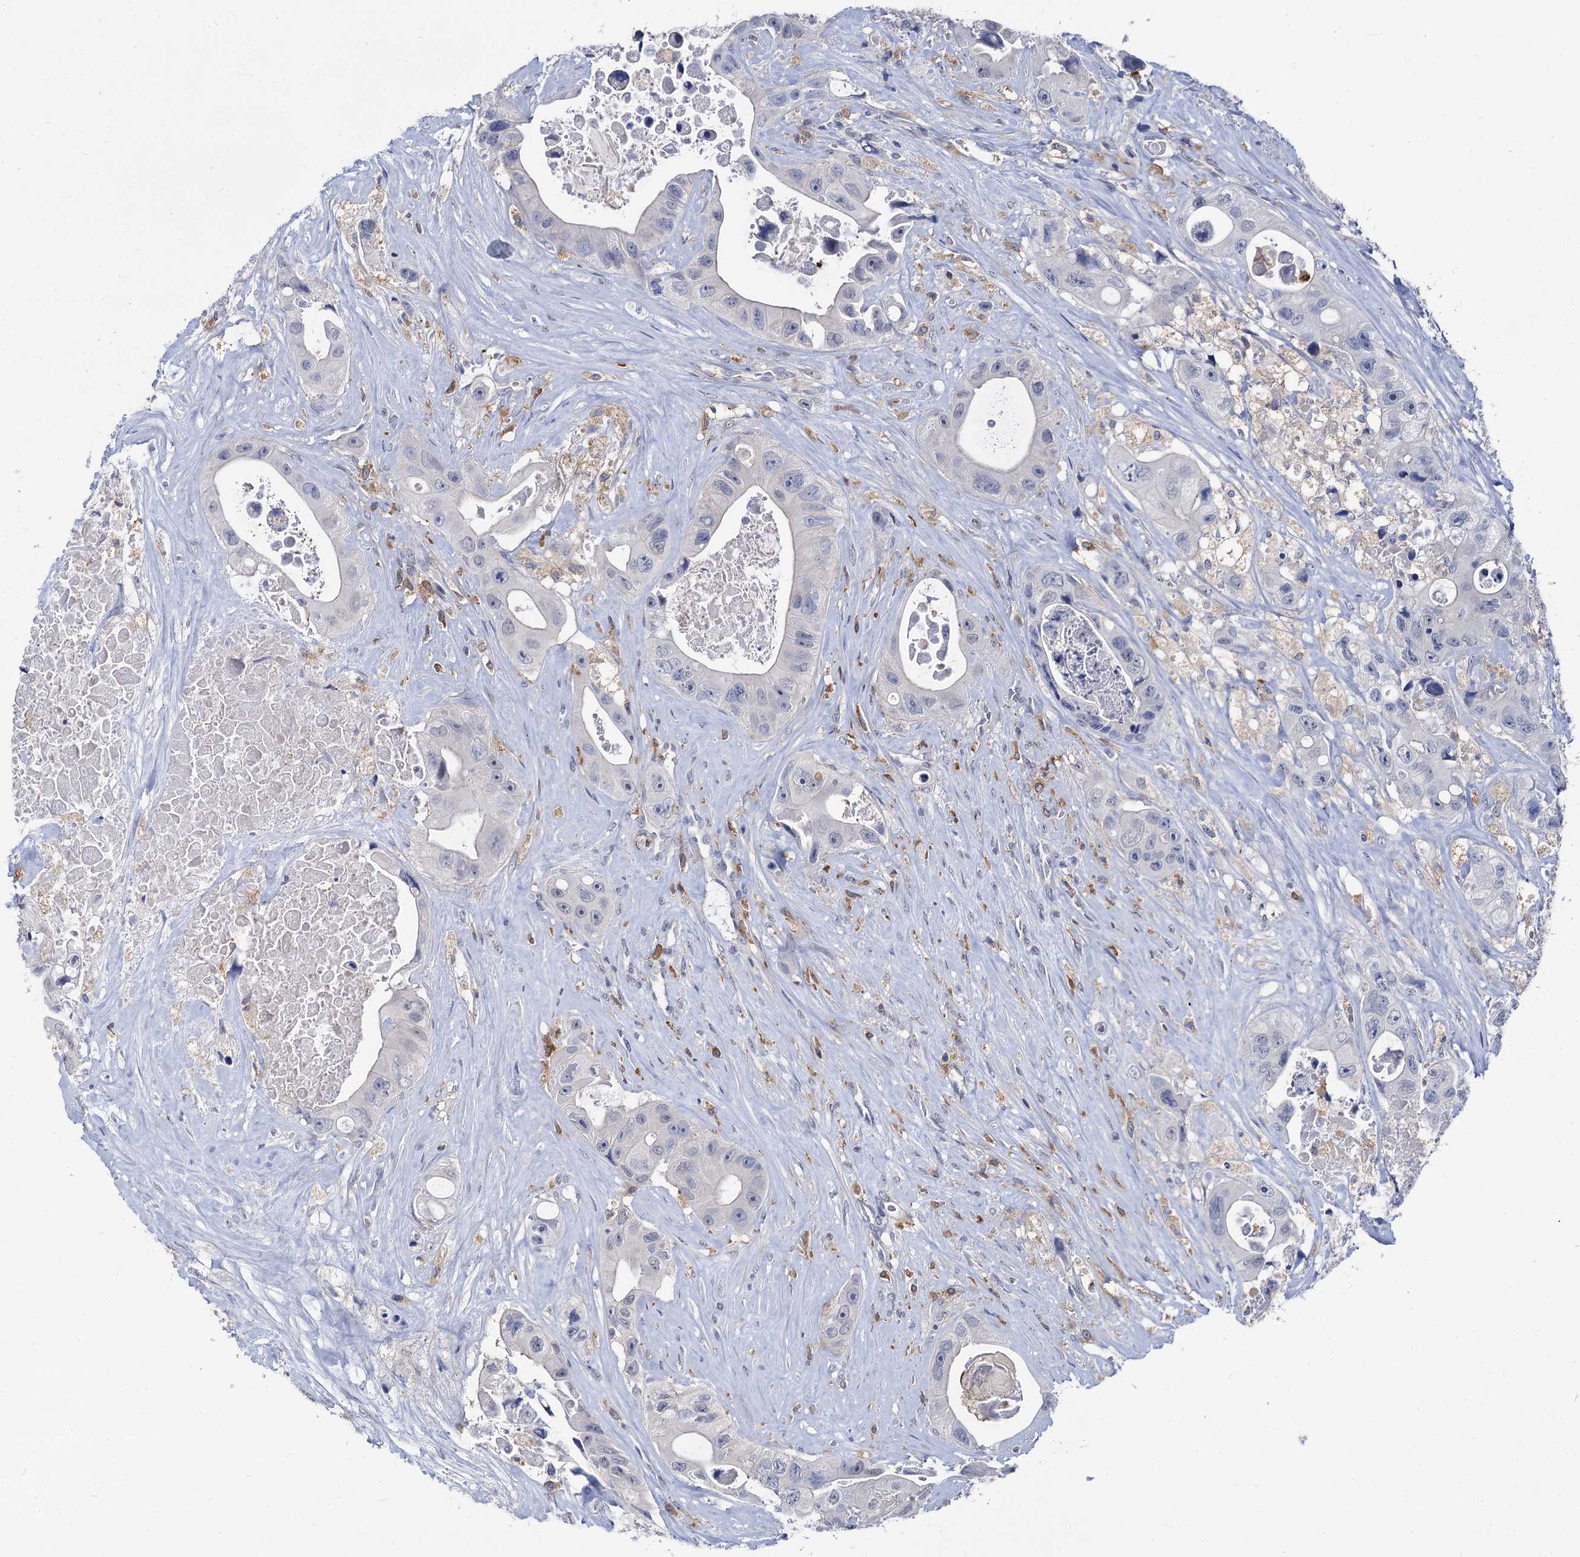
{"staining": {"intensity": "negative", "quantity": "none", "location": "none"}, "tissue": "colorectal cancer", "cell_type": "Tumor cells", "image_type": "cancer", "snomed": [{"axis": "morphology", "description": "Adenocarcinoma, NOS"}, {"axis": "topography", "description": "Colon"}], "caption": "Immunohistochemistry (IHC) photomicrograph of human colorectal cancer (adenocarcinoma) stained for a protein (brown), which exhibits no expression in tumor cells. The staining was performed using DAB to visualize the protein expression in brown, while the nuclei were stained in blue with hematoxylin (Magnification: 20x).", "gene": "RHOG", "patient": {"sex": "female", "age": 46}}